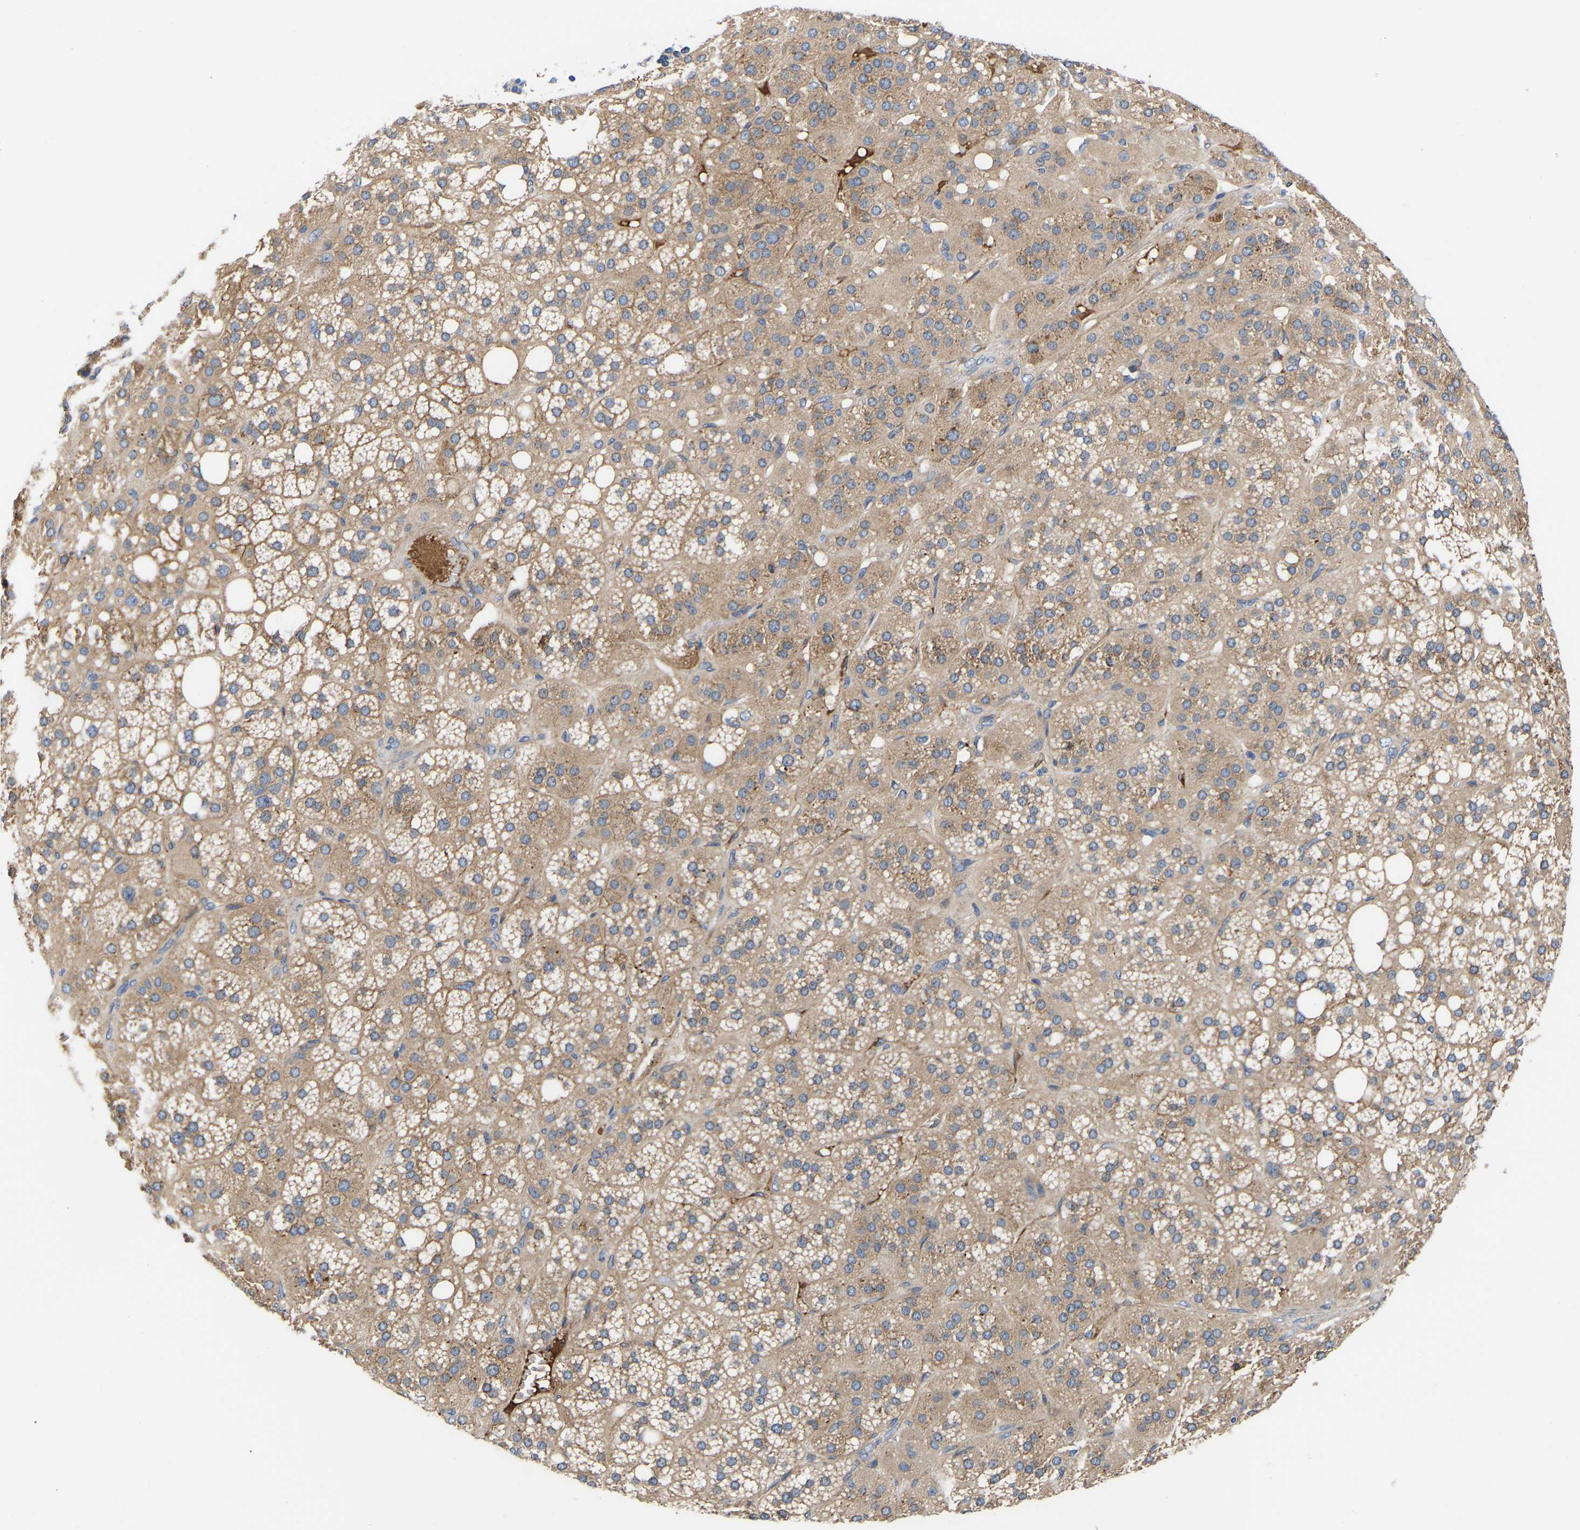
{"staining": {"intensity": "moderate", "quantity": ">75%", "location": "cytoplasmic/membranous"}, "tissue": "adrenal gland", "cell_type": "Glandular cells", "image_type": "normal", "snomed": [{"axis": "morphology", "description": "Normal tissue, NOS"}, {"axis": "topography", "description": "Adrenal gland"}], "caption": "This image shows immunohistochemistry staining of unremarkable human adrenal gland, with medium moderate cytoplasmic/membranous expression in approximately >75% of glandular cells.", "gene": "AIMP2", "patient": {"sex": "female", "age": 59}}